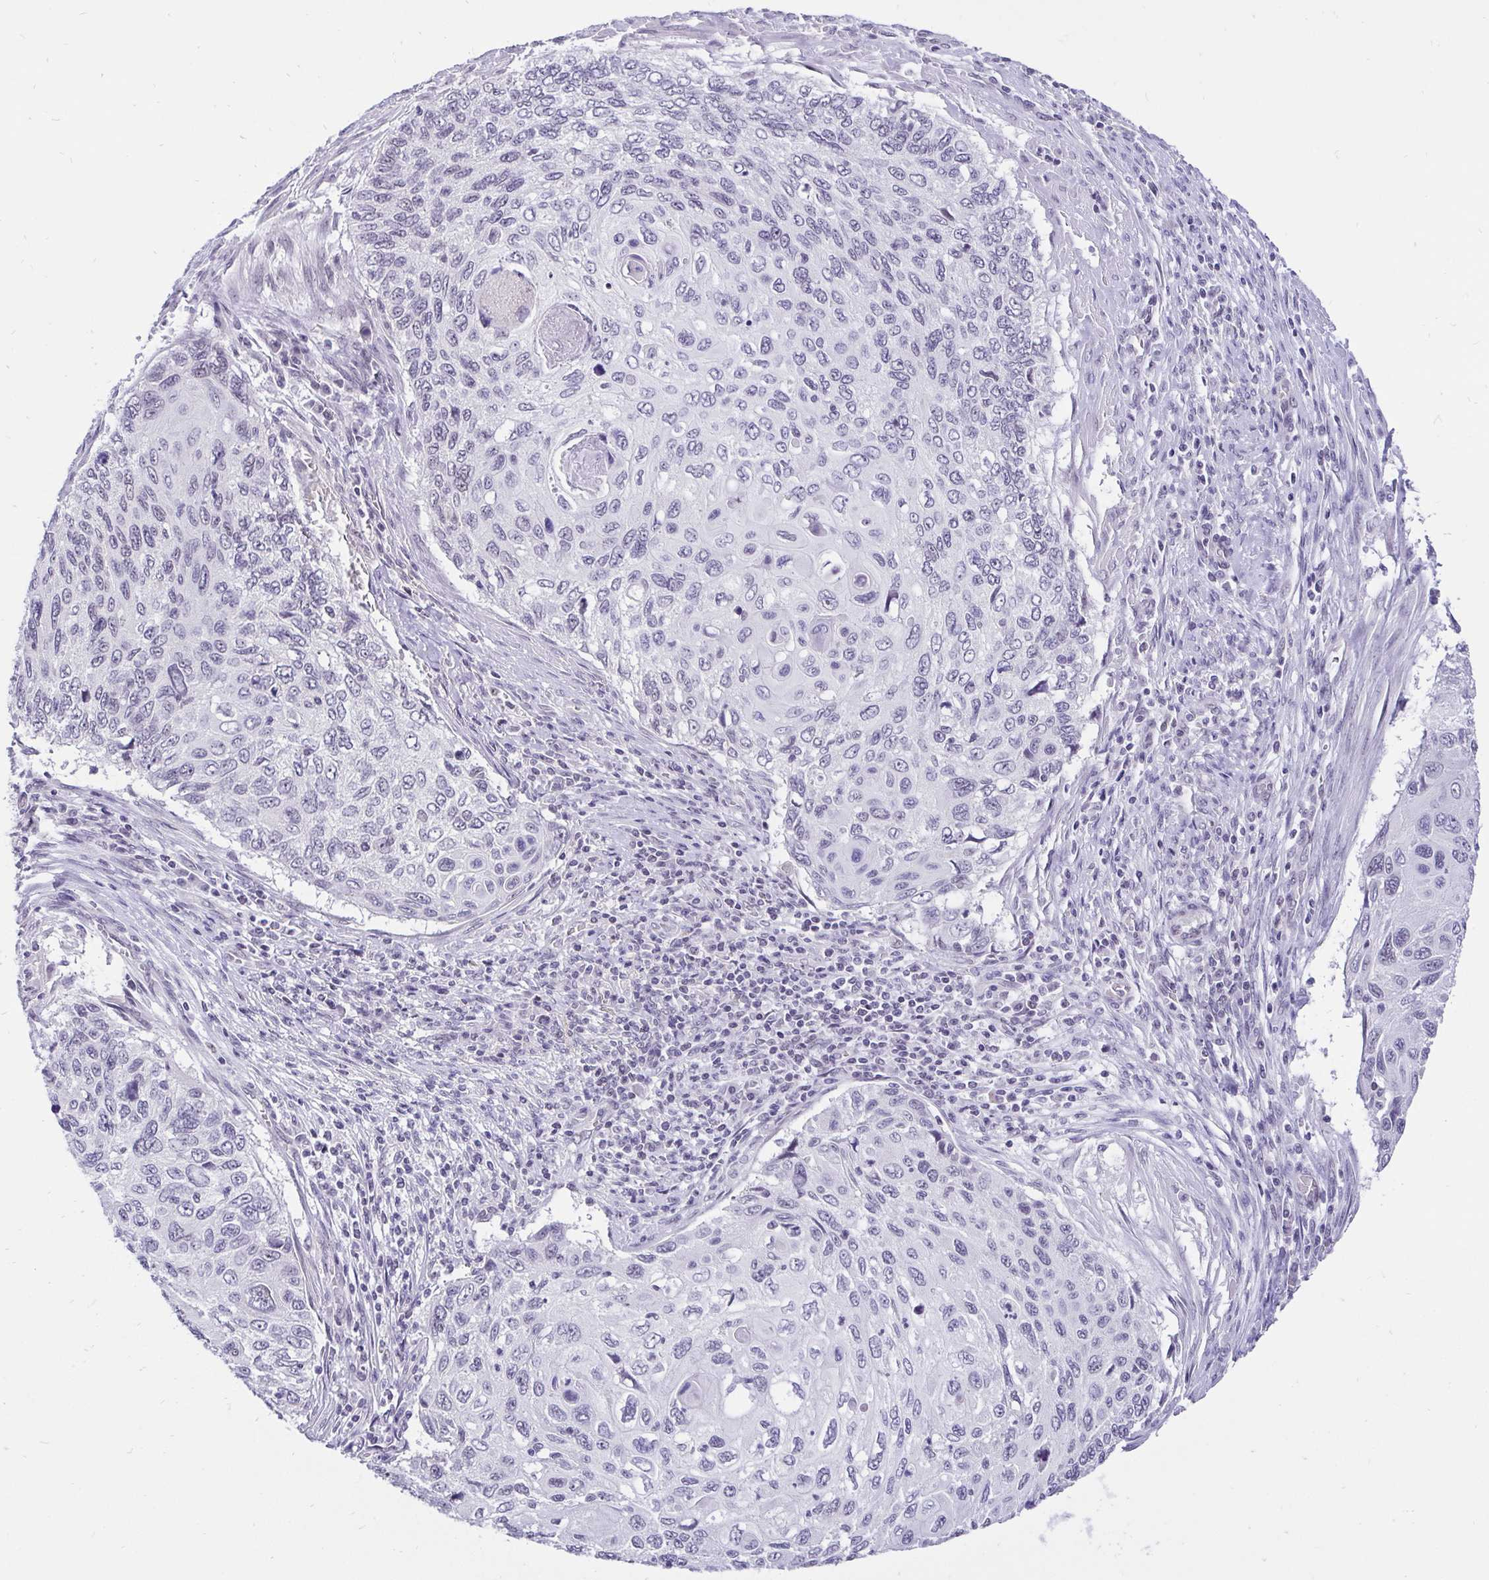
{"staining": {"intensity": "negative", "quantity": "none", "location": "none"}, "tissue": "cervical cancer", "cell_type": "Tumor cells", "image_type": "cancer", "snomed": [{"axis": "morphology", "description": "Squamous cell carcinoma, NOS"}, {"axis": "topography", "description": "Cervix"}], "caption": "An image of squamous cell carcinoma (cervical) stained for a protein reveals no brown staining in tumor cells. The staining was performed using DAB (3,3'-diaminobenzidine) to visualize the protein expression in brown, while the nuclei were stained in blue with hematoxylin (Magnification: 20x).", "gene": "ZNF860", "patient": {"sex": "female", "age": 70}}